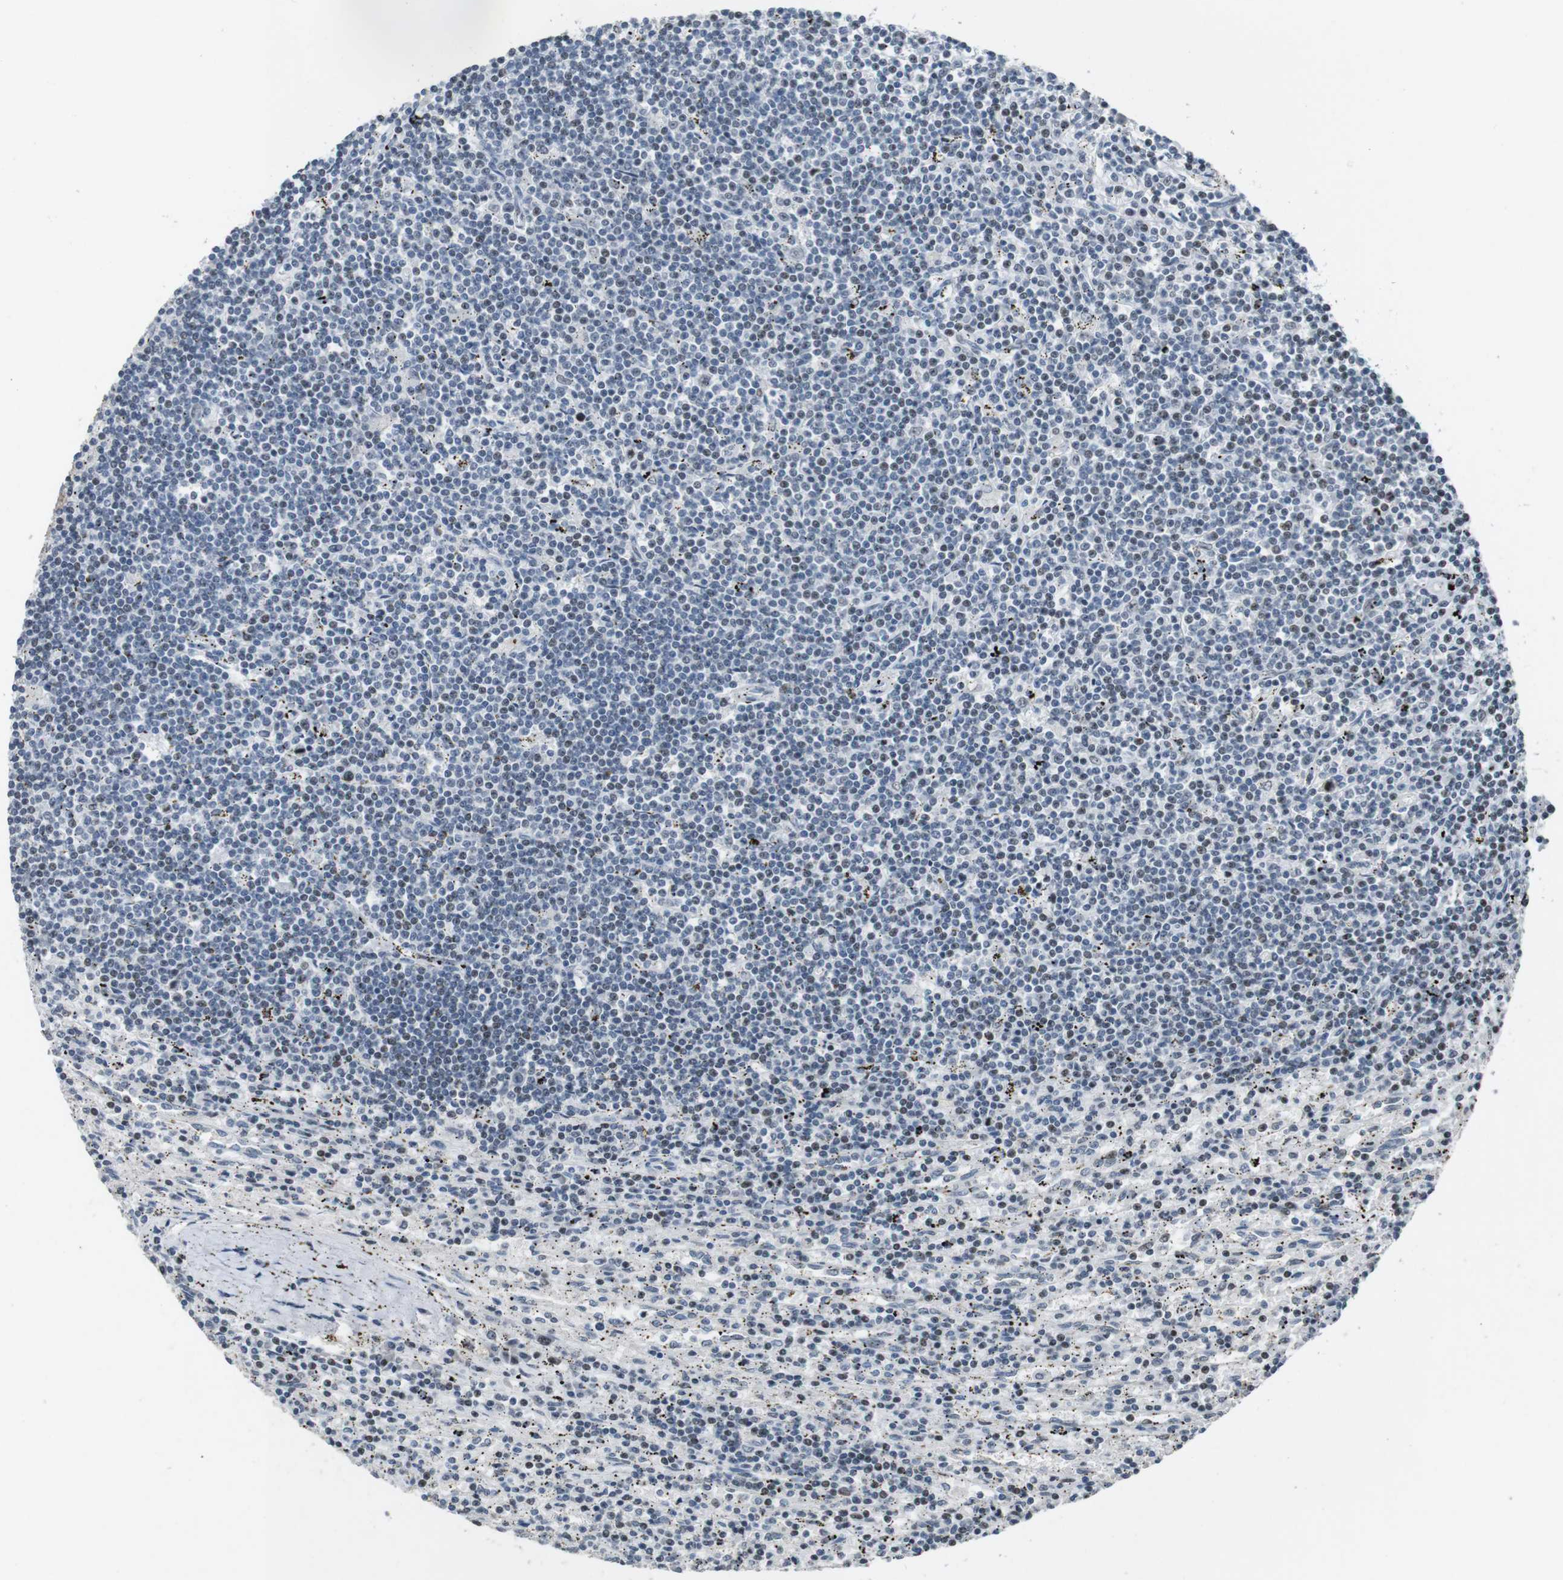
{"staining": {"intensity": "negative", "quantity": "none", "location": "none"}, "tissue": "lymphoma", "cell_type": "Tumor cells", "image_type": "cancer", "snomed": [{"axis": "morphology", "description": "Malignant lymphoma, non-Hodgkin's type, Low grade"}, {"axis": "topography", "description": "Spleen"}], "caption": "Micrograph shows no protein staining in tumor cells of low-grade malignant lymphoma, non-Hodgkin's type tissue.", "gene": "CSNK2B", "patient": {"sex": "male", "age": 76}}